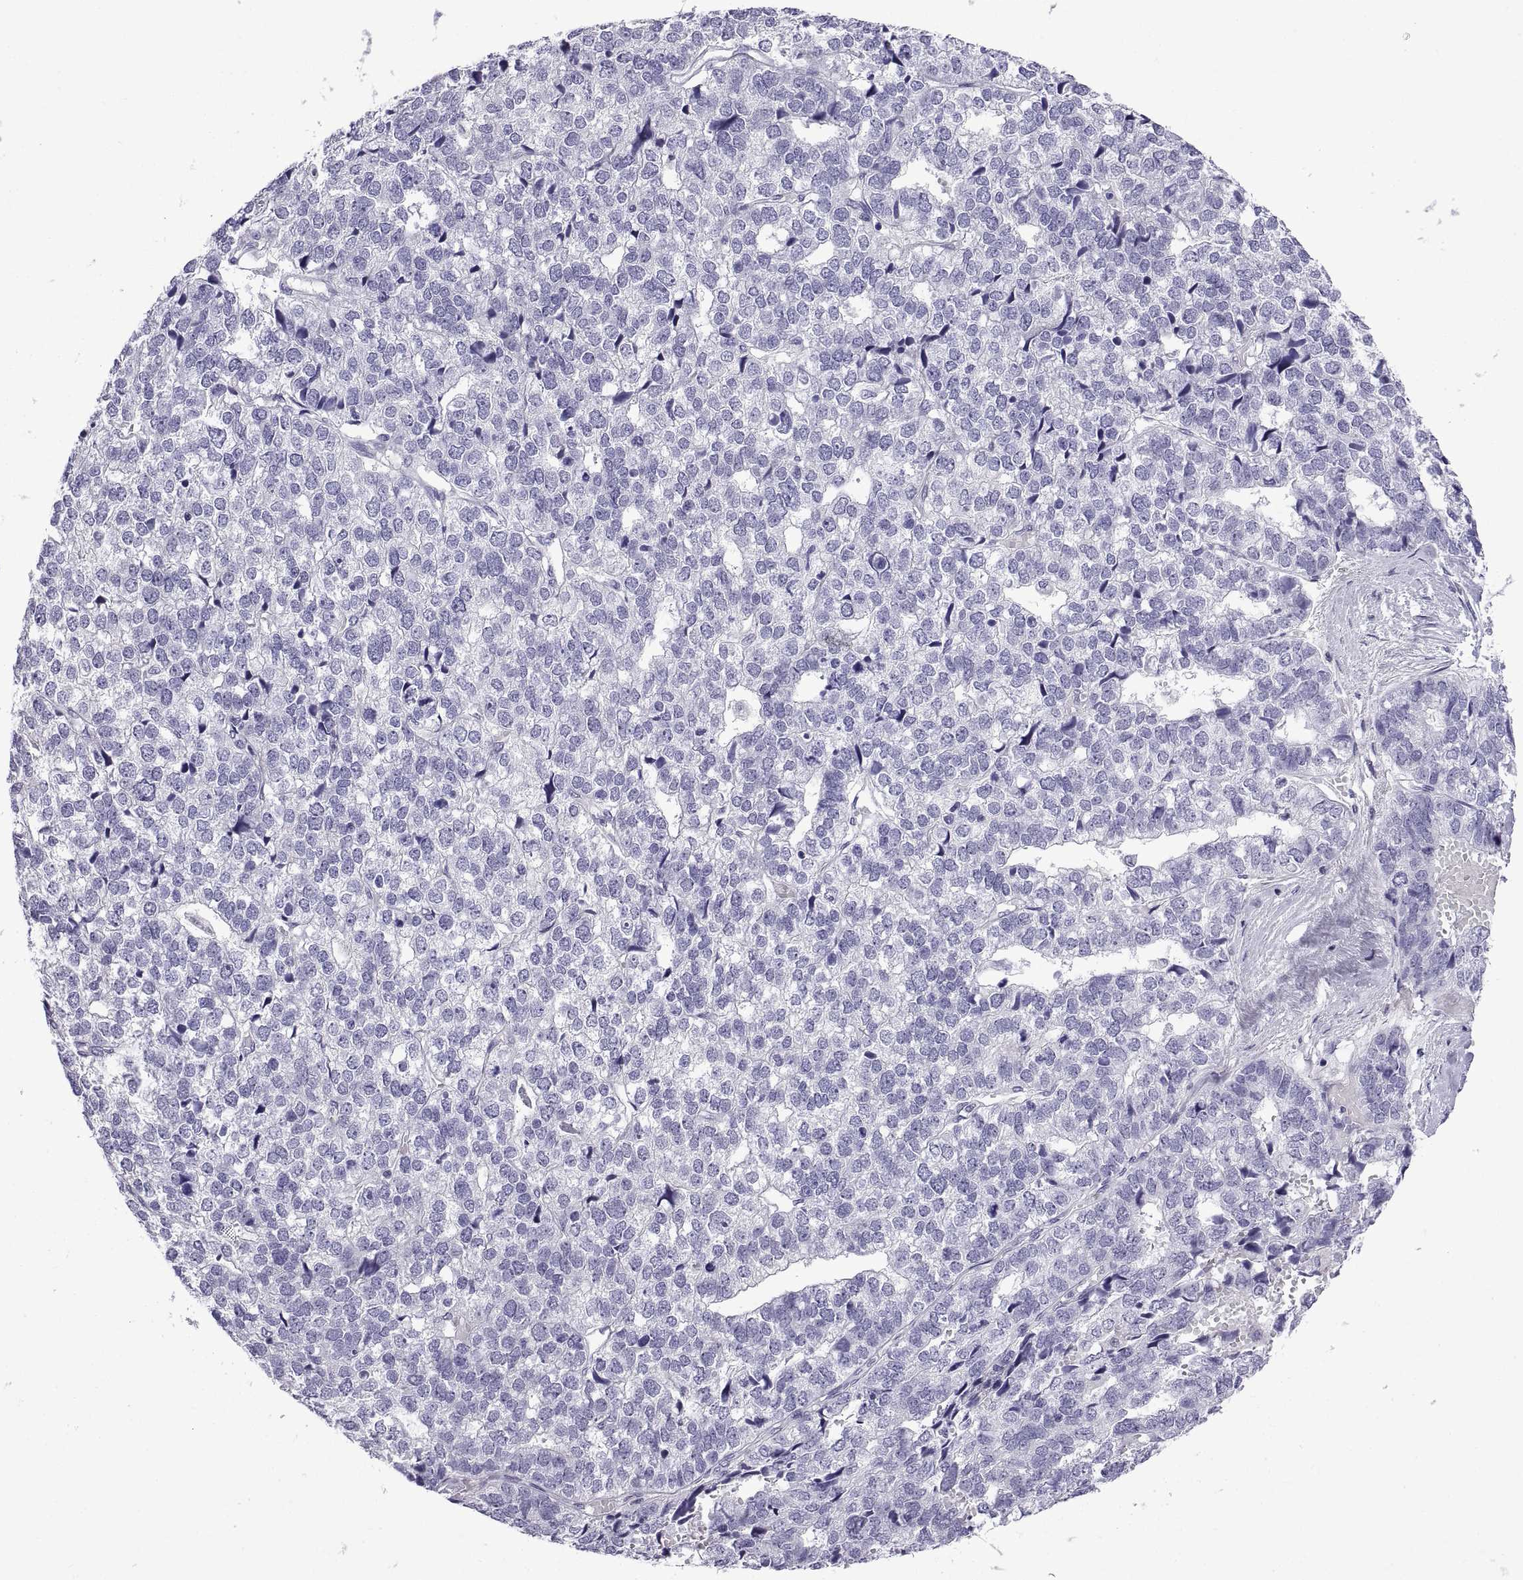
{"staining": {"intensity": "negative", "quantity": "none", "location": "none"}, "tissue": "stomach cancer", "cell_type": "Tumor cells", "image_type": "cancer", "snomed": [{"axis": "morphology", "description": "Adenocarcinoma, NOS"}, {"axis": "topography", "description": "Stomach"}], "caption": "High magnification brightfield microscopy of stomach cancer stained with DAB (3,3'-diaminobenzidine) (brown) and counterstained with hematoxylin (blue): tumor cells show no significant staining.", "gene": "SPDYE1", "patient": {"sex": "male", "age": 69}}